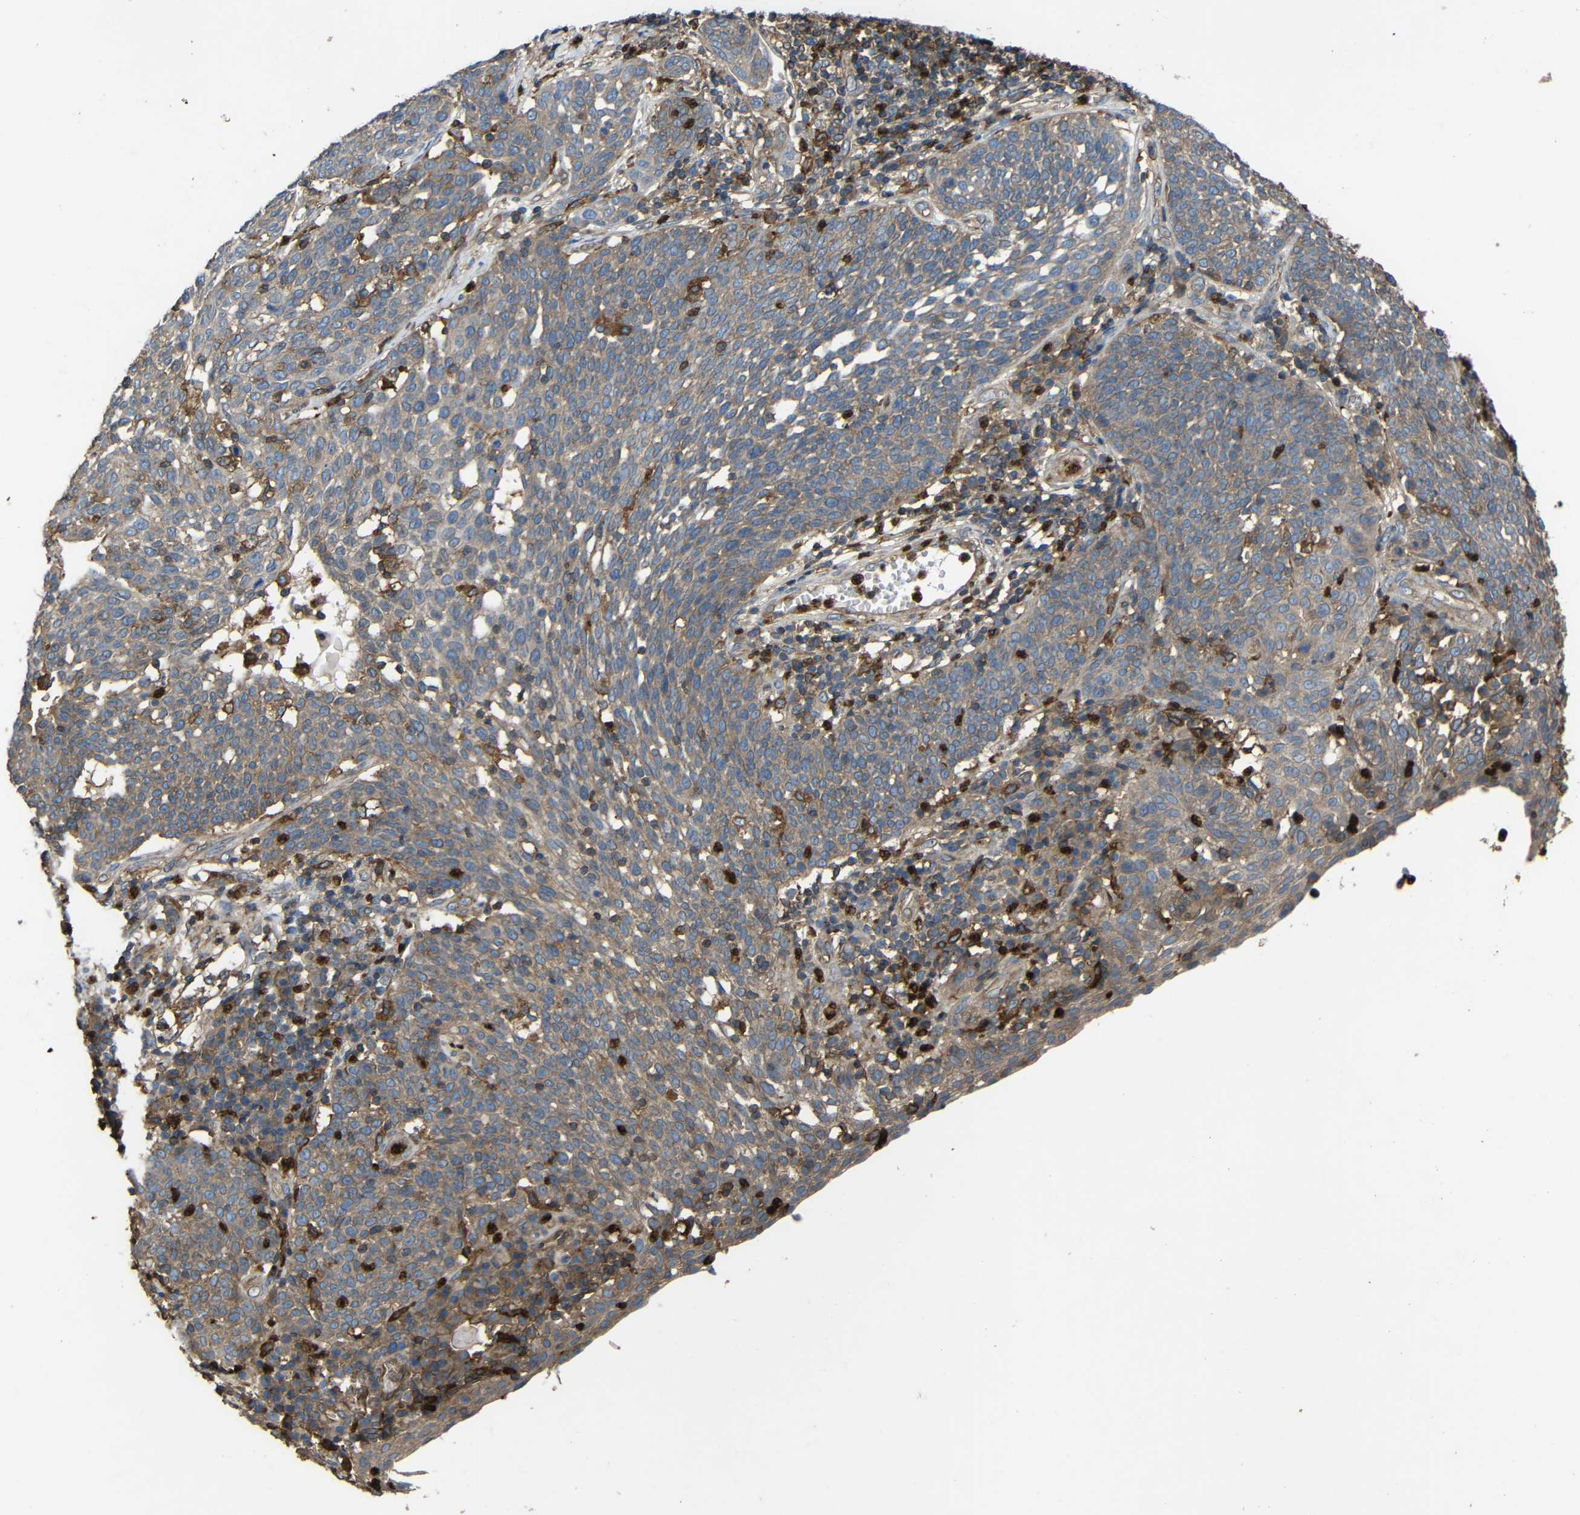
{"staining": {"intensity": "weak", "quantity": ">75%", "location": "cytoplasmic/membranous"}, "tissue": "cervical cancer", "cell_type": "Tumor cells", "image_type": "cancer", "snomed": [{"axis": "morphology", "description": "Squamous cell carcinoma, NOS"}, {"axis": "topography", "description": "Cervix"}], "caption": "The micrograph displays a brown stain indicating the presence of a protein in the cytoplasmic/membranous of tumor cells in squamous cell carcinoma (cervical).", "gene": "TREM2", "patient": {"sex": "female", "age": 34}}